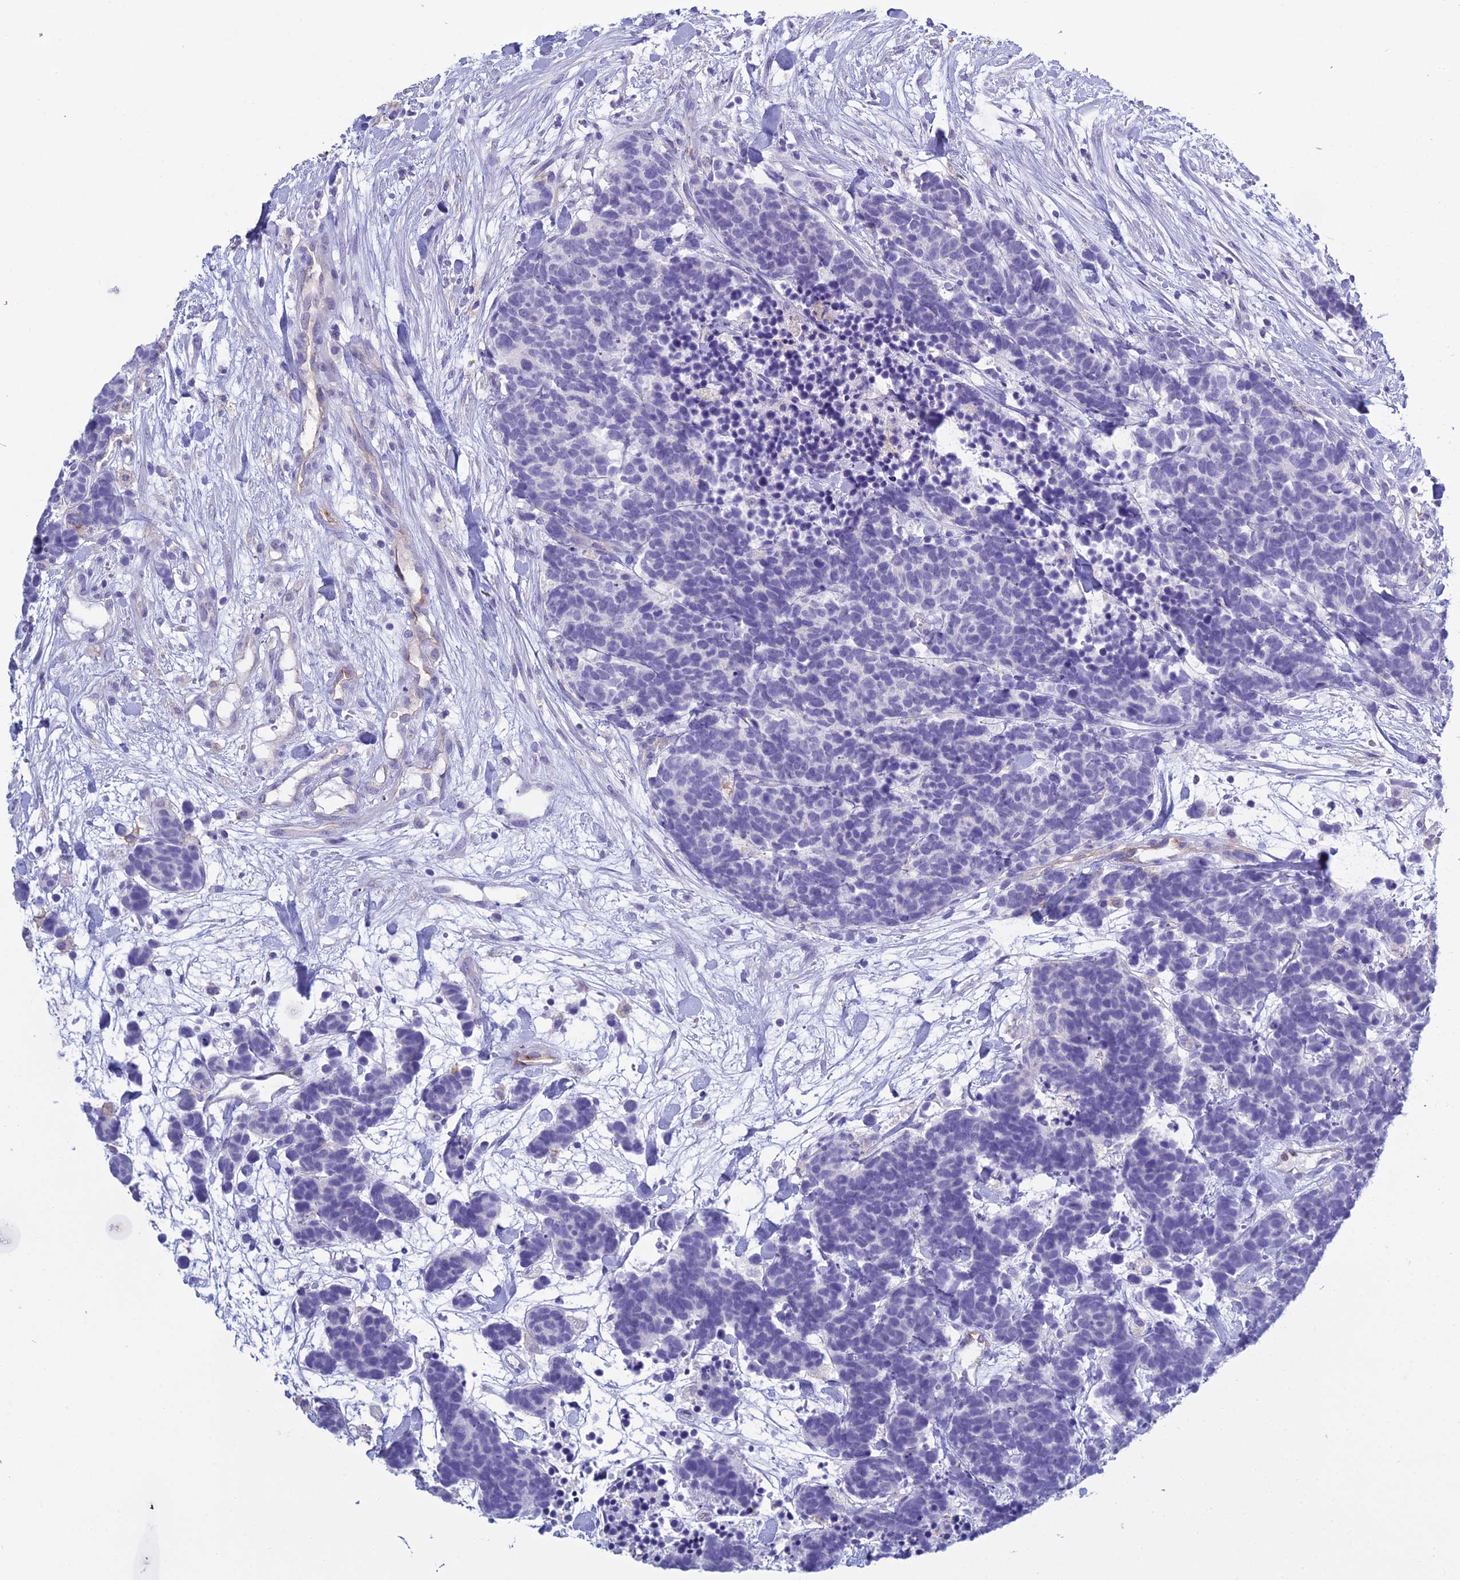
{"staining": {"intensity": "negative", "quantity": "none", "location": "none"}, "tissue": "carcinoid", "cell_type": "Tumor cells", "image_type": "cancer", "snomed": [{"axis": "morphology", "description": "Carcinoma, NOS"}, {"axis": "morphology", "description": "Carcinoid, malignant, NOS"}, {"axis": "topography", "description": "Prostate"}], "caption": "DAB (3,3'-diaminobenzidine) immunohistochemical staining of carcinoid exhibits no significant staining in tumor cells.", "gene": "ACE", "patient": {"sex": "male", "age": 57}}